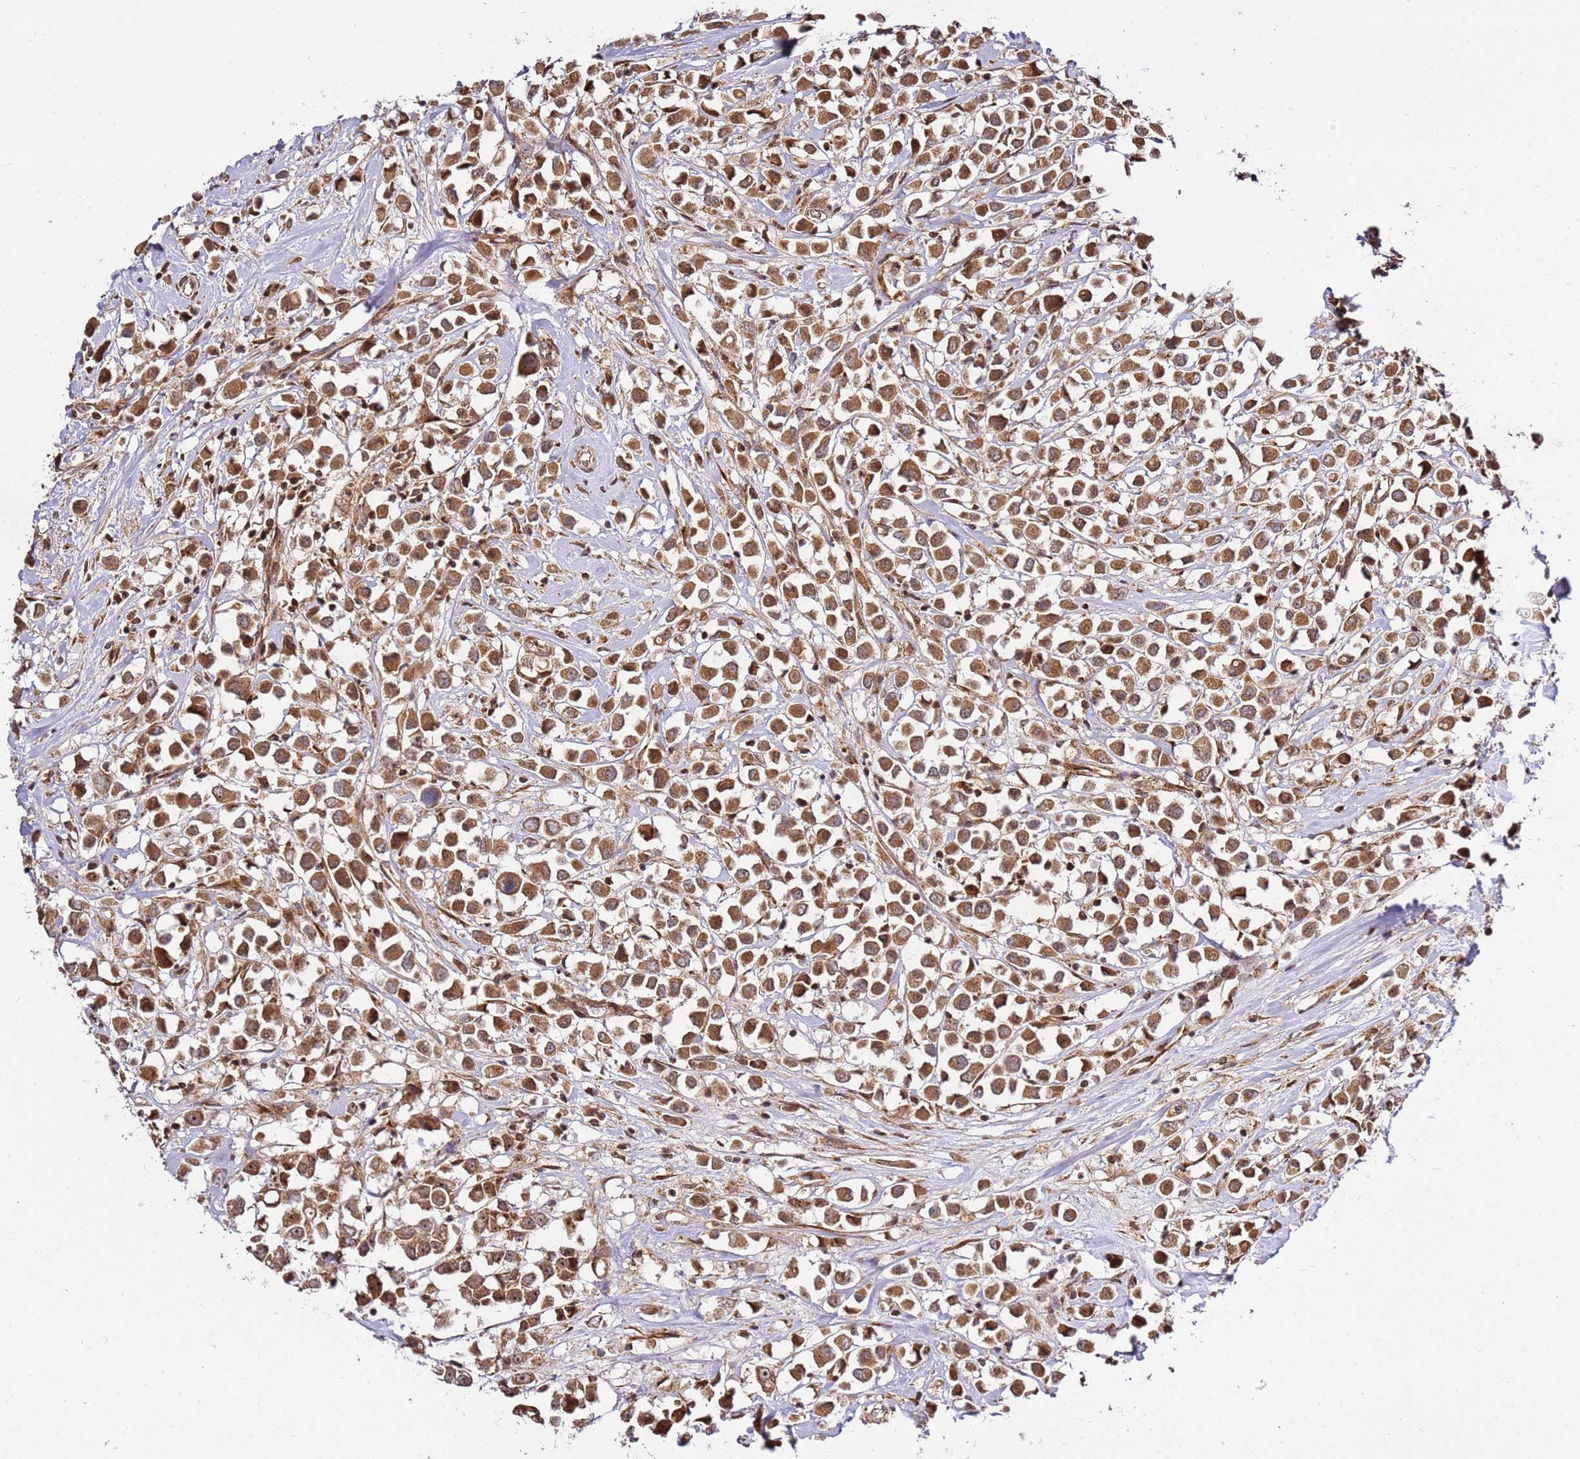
{"staining": {"intensity": "moderate", "quantity": ">75%", "location": "cytoplasmic/membranous"}, "tissue": "breast cancer", "cell_type": "Tumor cells", "image_type": "cancer", "snomed": [{"axis": "morphology", "description": "Duct carcinoma"}, {"axis": "topography", "description": "Breast"}], "caption": "Brown immunohistochemical staining in breast invasive ductal carcinoma exhibits moderate cytoplasmic/membranous staining in approximately >75% of tumor cells. Immunohistochemistry (ihc) stains the protein in brown and the nuclei are stained blue.", "gene": "RASA3", "patient": {"sex": "female", "age": 61}}